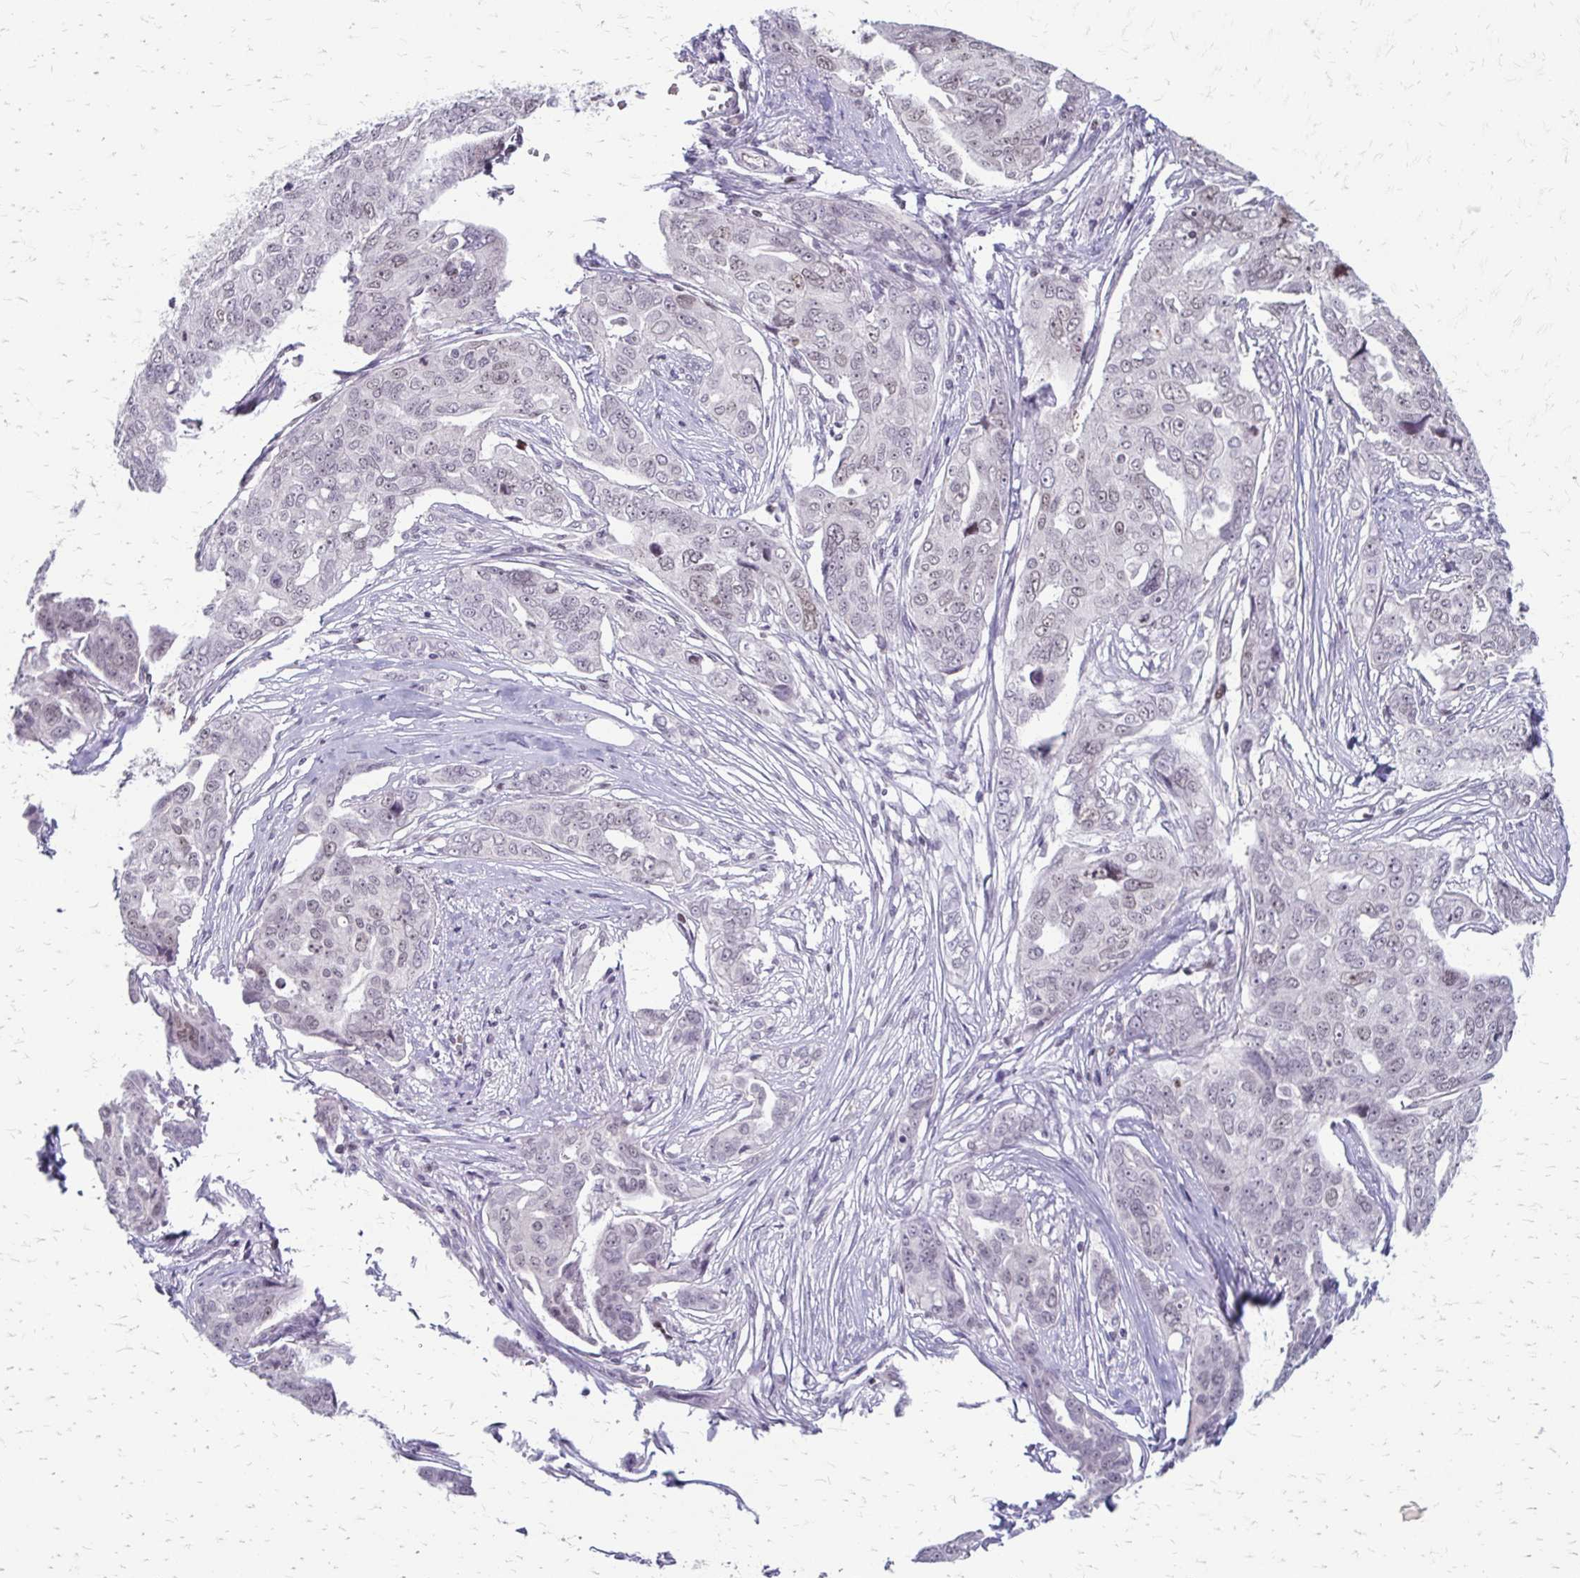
{"staining": {"intensity": "negative", "quantity": "none", "location": "none"}, "tissue": "ovarian cancer", "cell_type": "Tumor cells", "image_type": "cancer", "snomed": [{"axis": "morphology", "description": "Carcinoma, endometroid"}, {"axis": "topography", "description": "Ovary"}], "caption": "Ovarian cancer (endometroid carcinoma) stained for a protein using immunohistochemistry reveals no staining tumor cells.", "gene": "EED", "patient": {"sex": "female", "age": 70}}